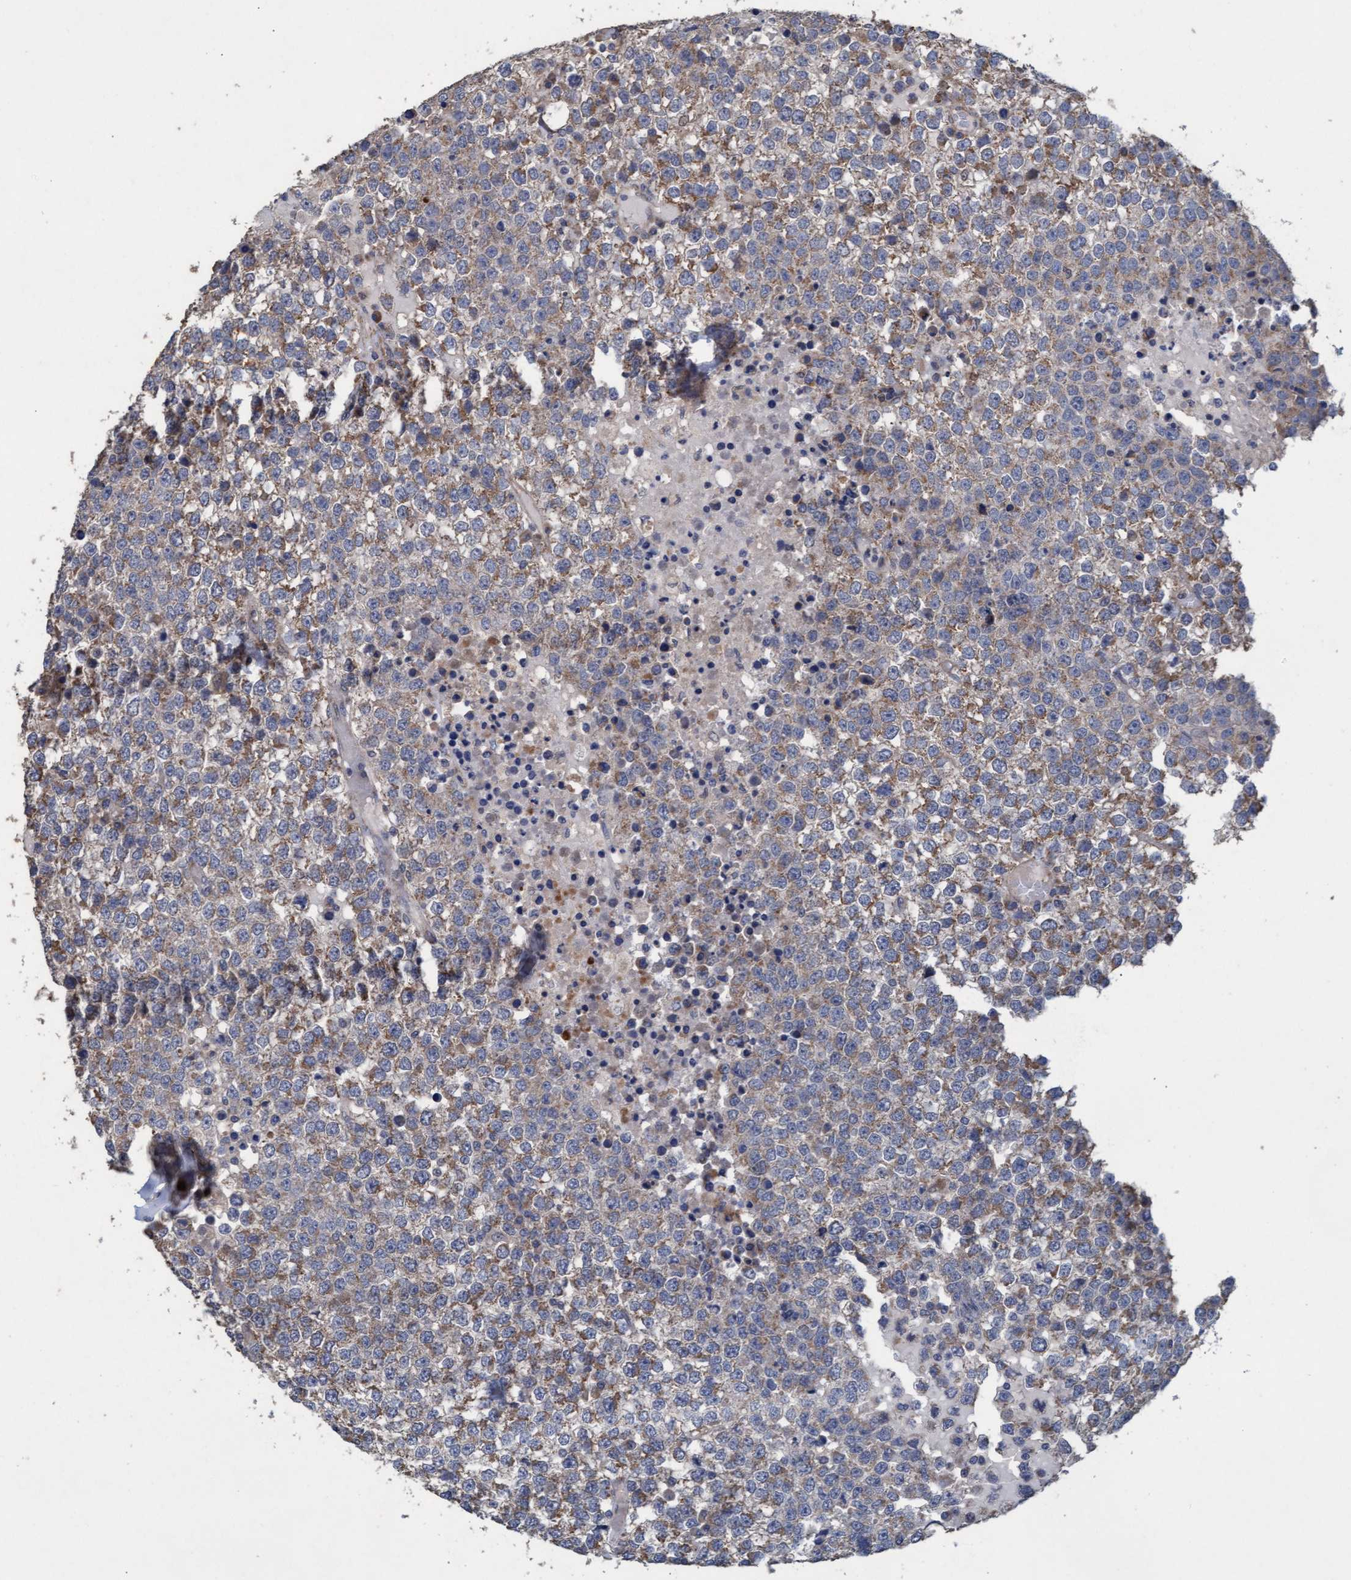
{"staining": {"intensity": "weak", "quantity": ">75%", "location": "cytoplasmic/membranous"}, "tissue": "testis cancer", "cell_type": "Tumor cells", "image_type": "cancer", "snomed": [{"axis": "morphology", "description": "Seminoma, NOS"}, {"axis": "topography", "description": "Testis"}], "caption": "DAB (3,3'-diaminobenzidine) immunohistochemical staining of testis cancer (seminoma) displays weak cytoplasmic/membranous protein staining in about >75% of tumor cells.", "gene": "MRPL38", "patient": {"sex": "male", "age": 65}}